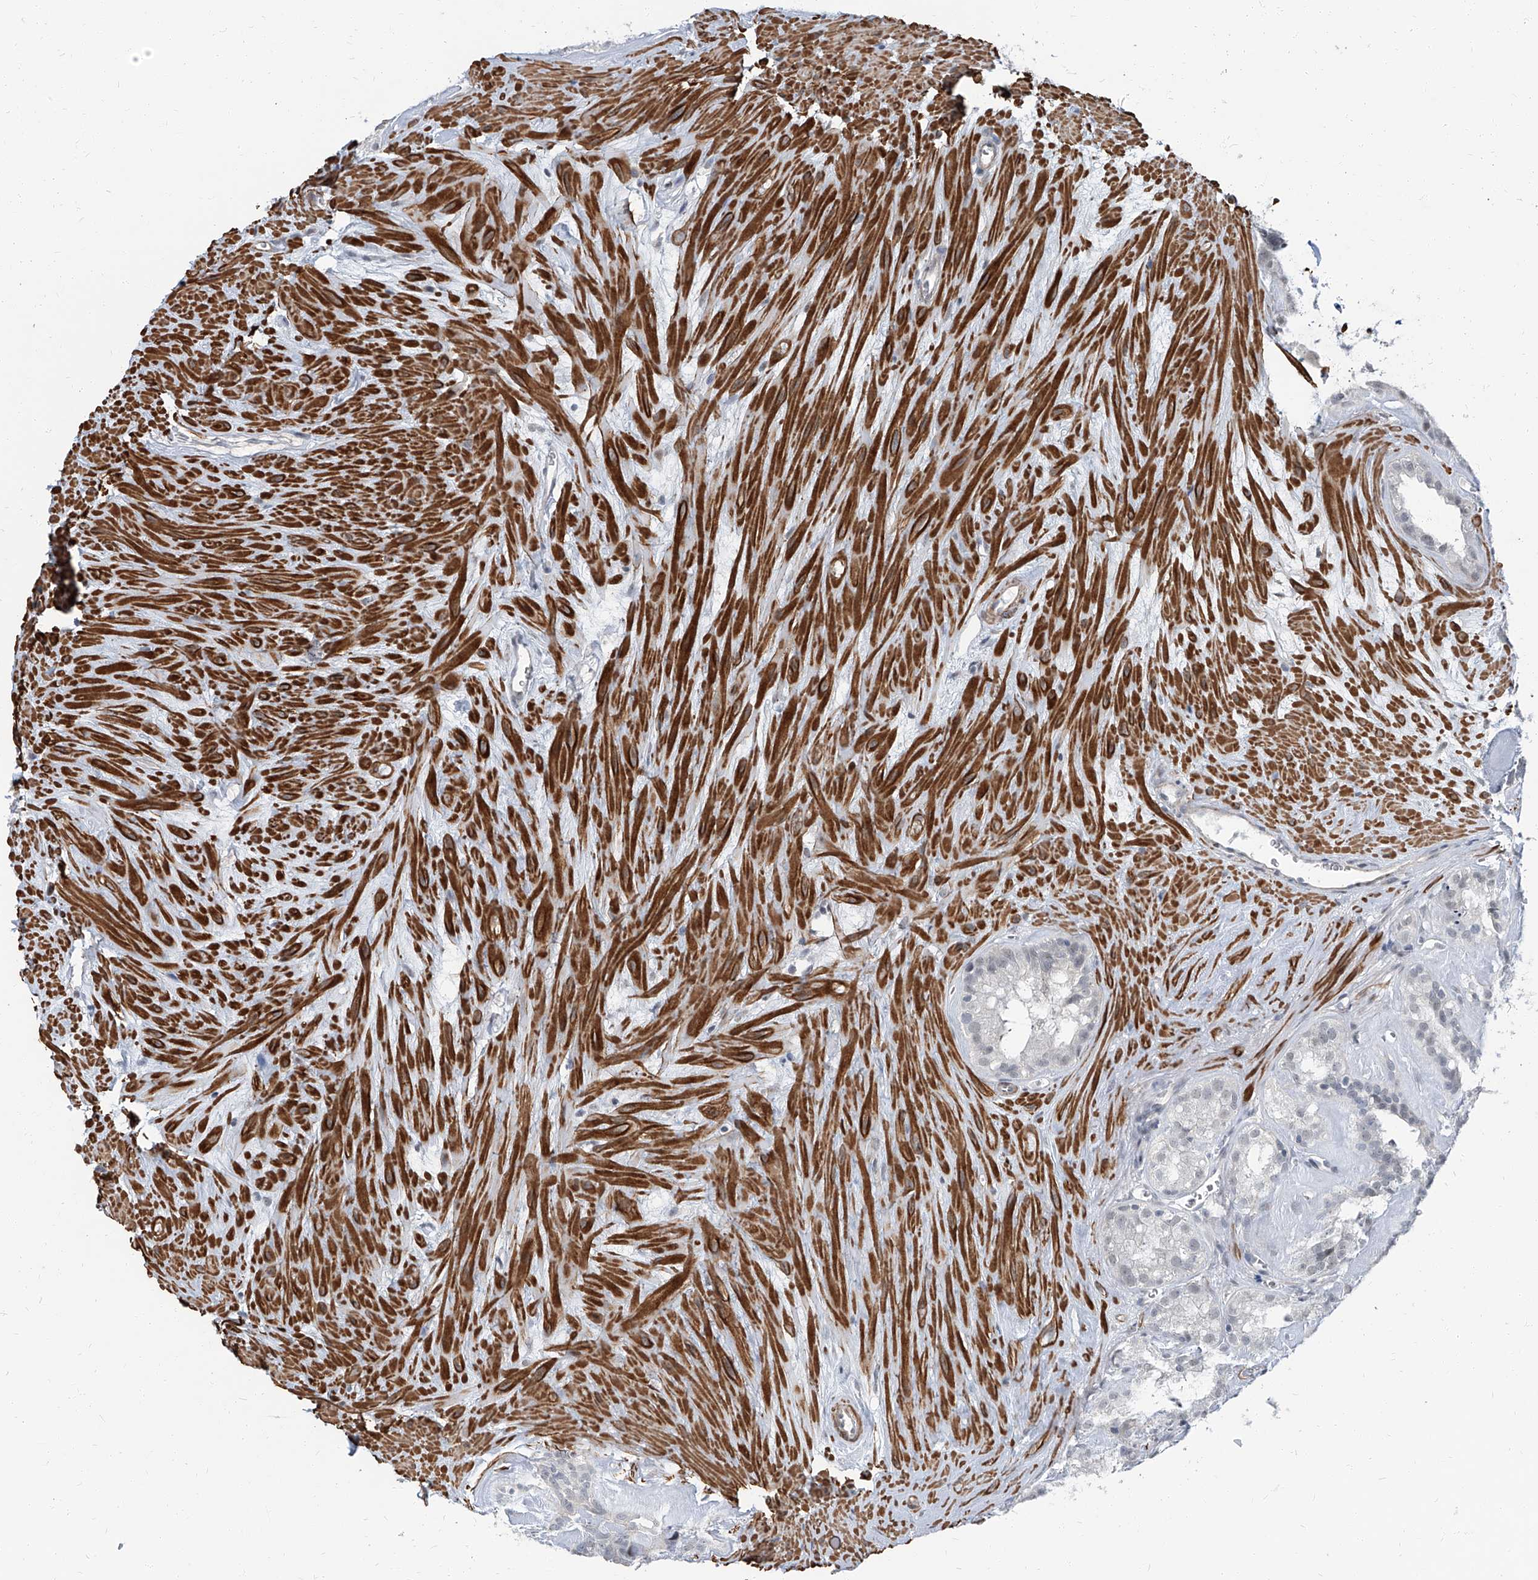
{"staining": {"intensity": "negative", "quantity": "none", "location": "none"}, "tissue": "seminal vesicle", "cell_type": "Glandular cells", "image_type": "normal", "snomed": [{"axis": "morphology", "description": "Normal tissue, NOS"}, {"axis": "topography", "description": "Prostate"}, {"axis": "topography", "description": "Seminal veicle"}], "caption": "DAB (3,3'-diaminobenzidine) immunohistochemical staining of benign seminal vesicle exhibits no significant expression in glandular cells.", "gene": "TXLNB", "patient": {"sex": "male", "age": 59}}